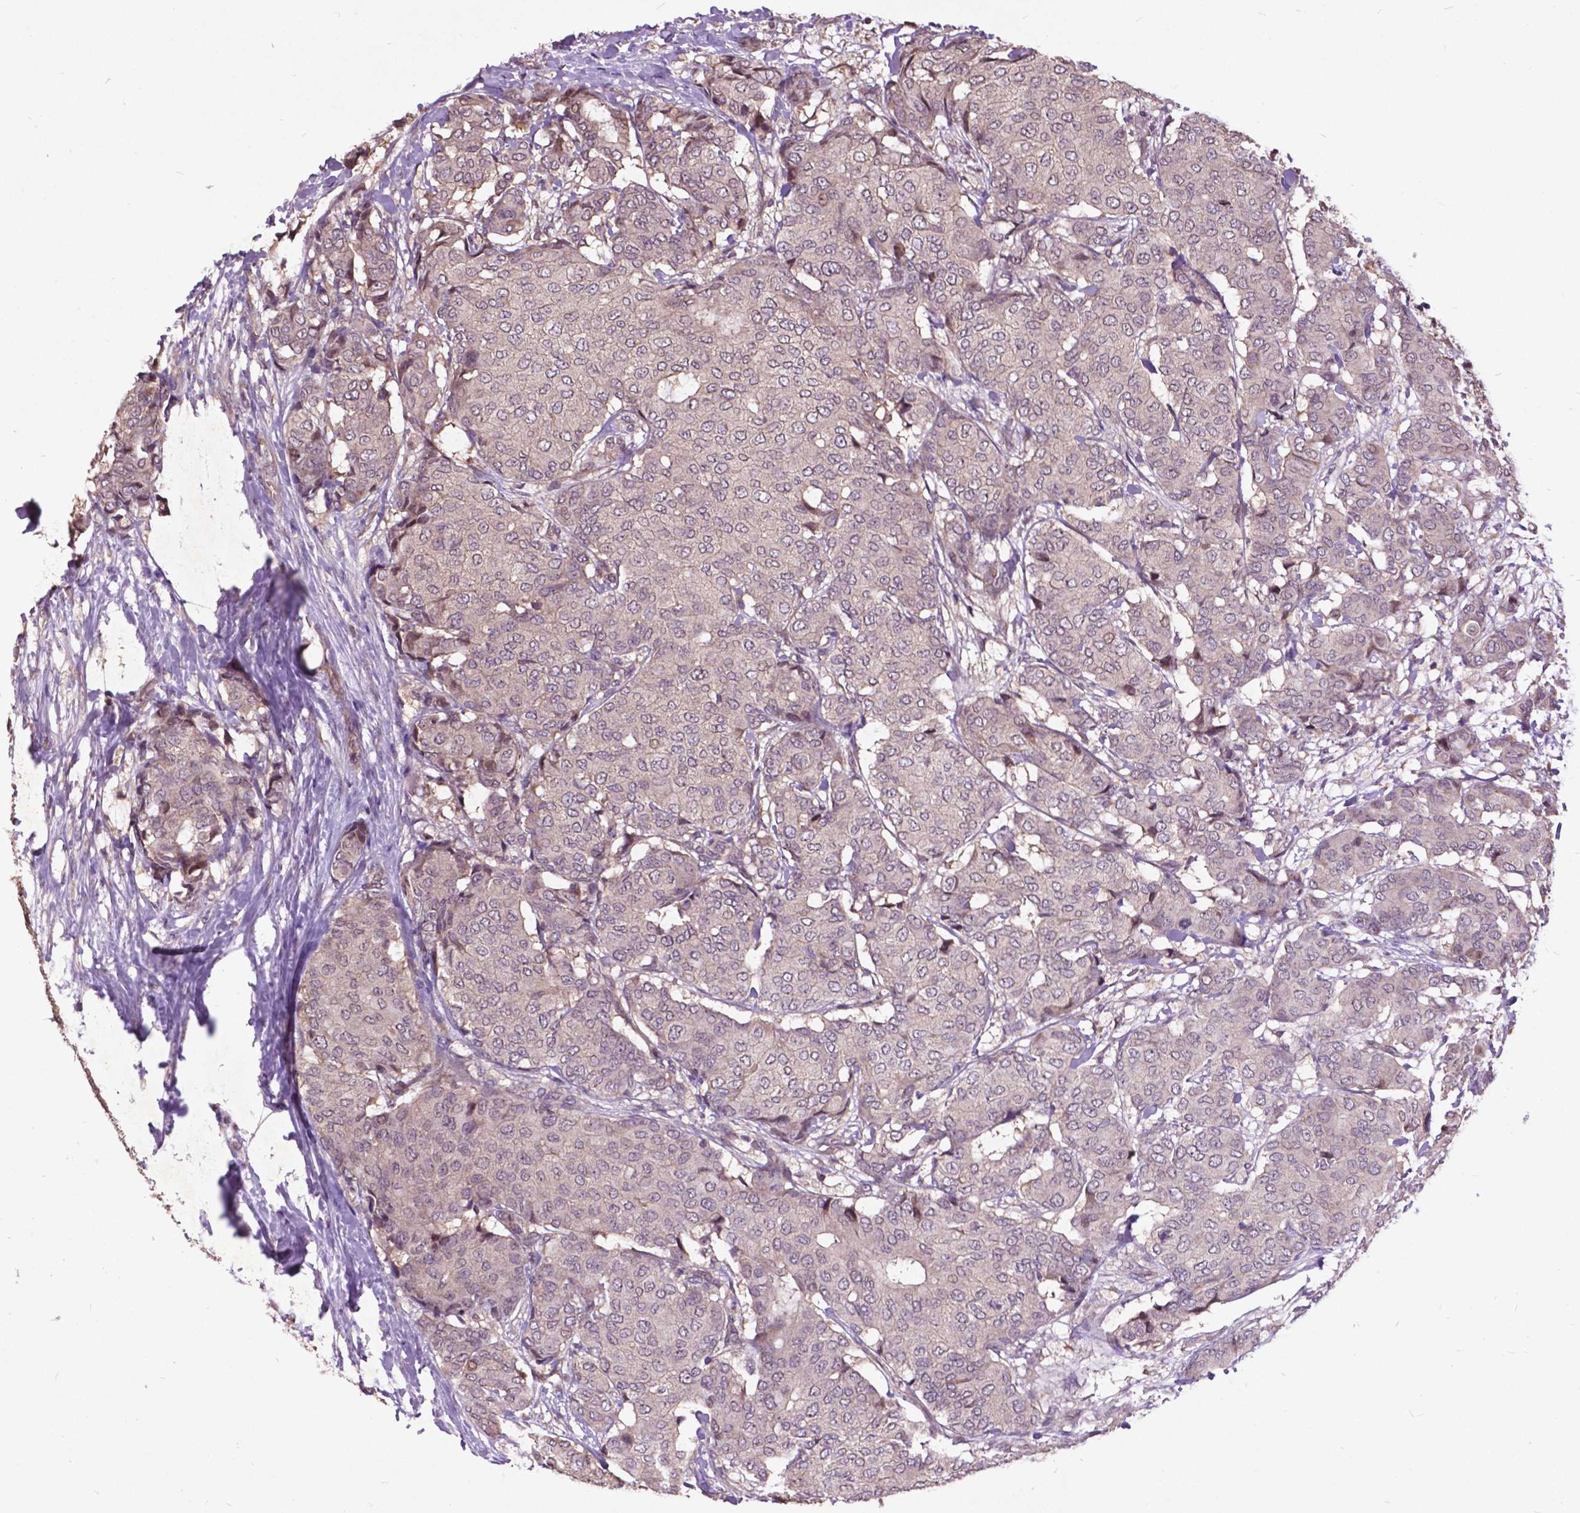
{"staining": {"intensity": "negative", "quantity": "none", "location": "none"}, "tissue": "breast cancer", "cell_type": "Tumor cells", "image_type": "cancer", "snomed": [{"axis": "morphology", "description": "Duct carcinoma"}, {"axis": "topography", "description": "Breast"}], "caption": "Immunohistochemical staining of human infiltrating ductal carcinoma (breast) demonstrates no significant positivity in tumor cells. Brightfield microscopy of IHC stained with DAB (3,3'-diaminobenzidine) (brown) and hematoxylin (blue), captured at high magnification.", "gene": "AP1S3", "patient": {"sex": "female", "age": 75}}